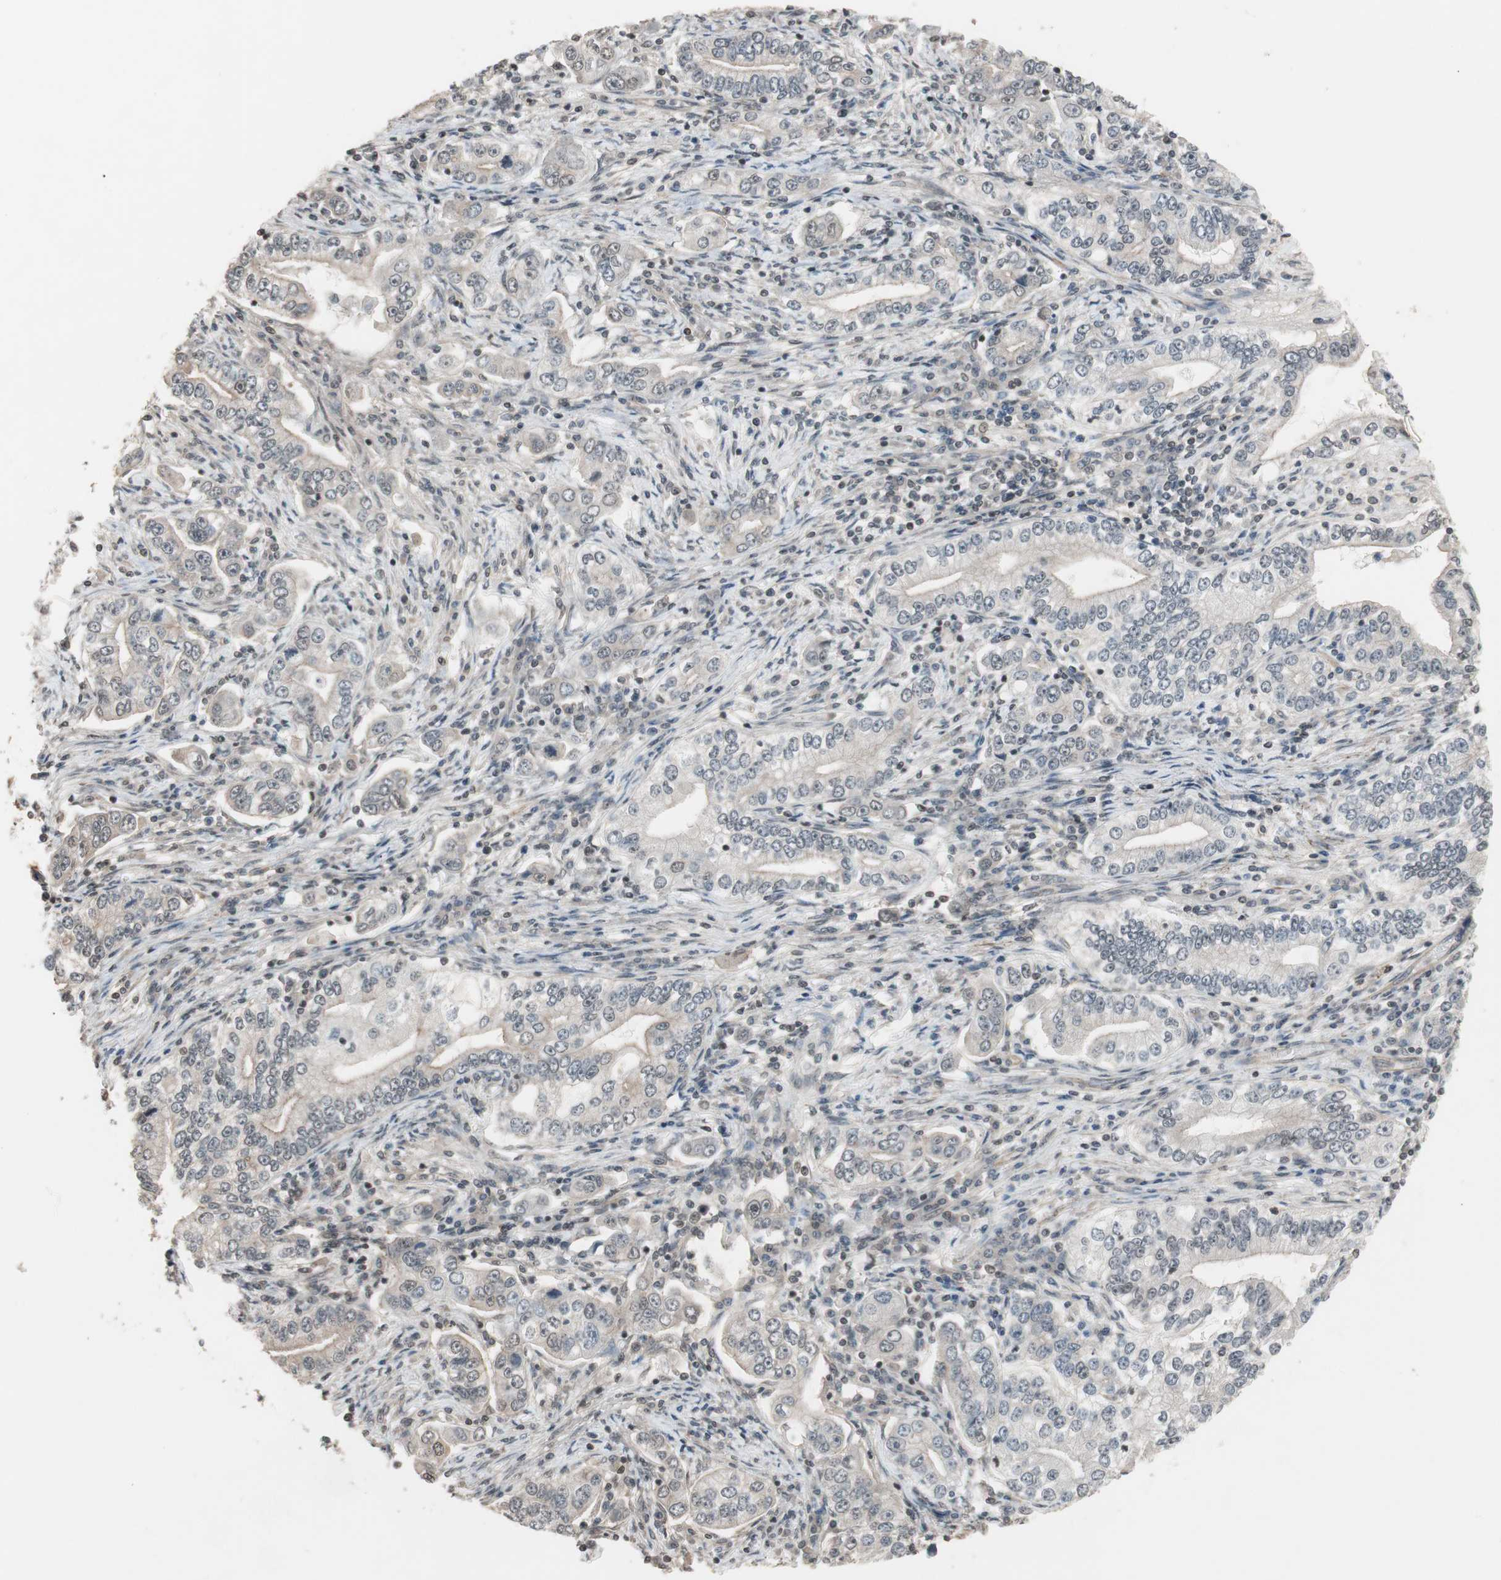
{"staining": {"intensity": "weak", "quantity": "<25%", "location": "cytoplasmic/membranous"}, "tissue": "stomach cancer", "cell_type": "Tumor cells", "image_type": "cancer", "snomed": [{"axis": "morphology", "description": "Adenocarcinoma, NOS"}, {"axis": "topography", "description": "Stomach, lower"}], "caption": "A high-resolution micrograph shows IHC staining of adenocarcinoma (stomach), which displays no significant staining in tumor cells.", "gene": "DRAP1", "patient": {"sex": "female", "age": 72}}